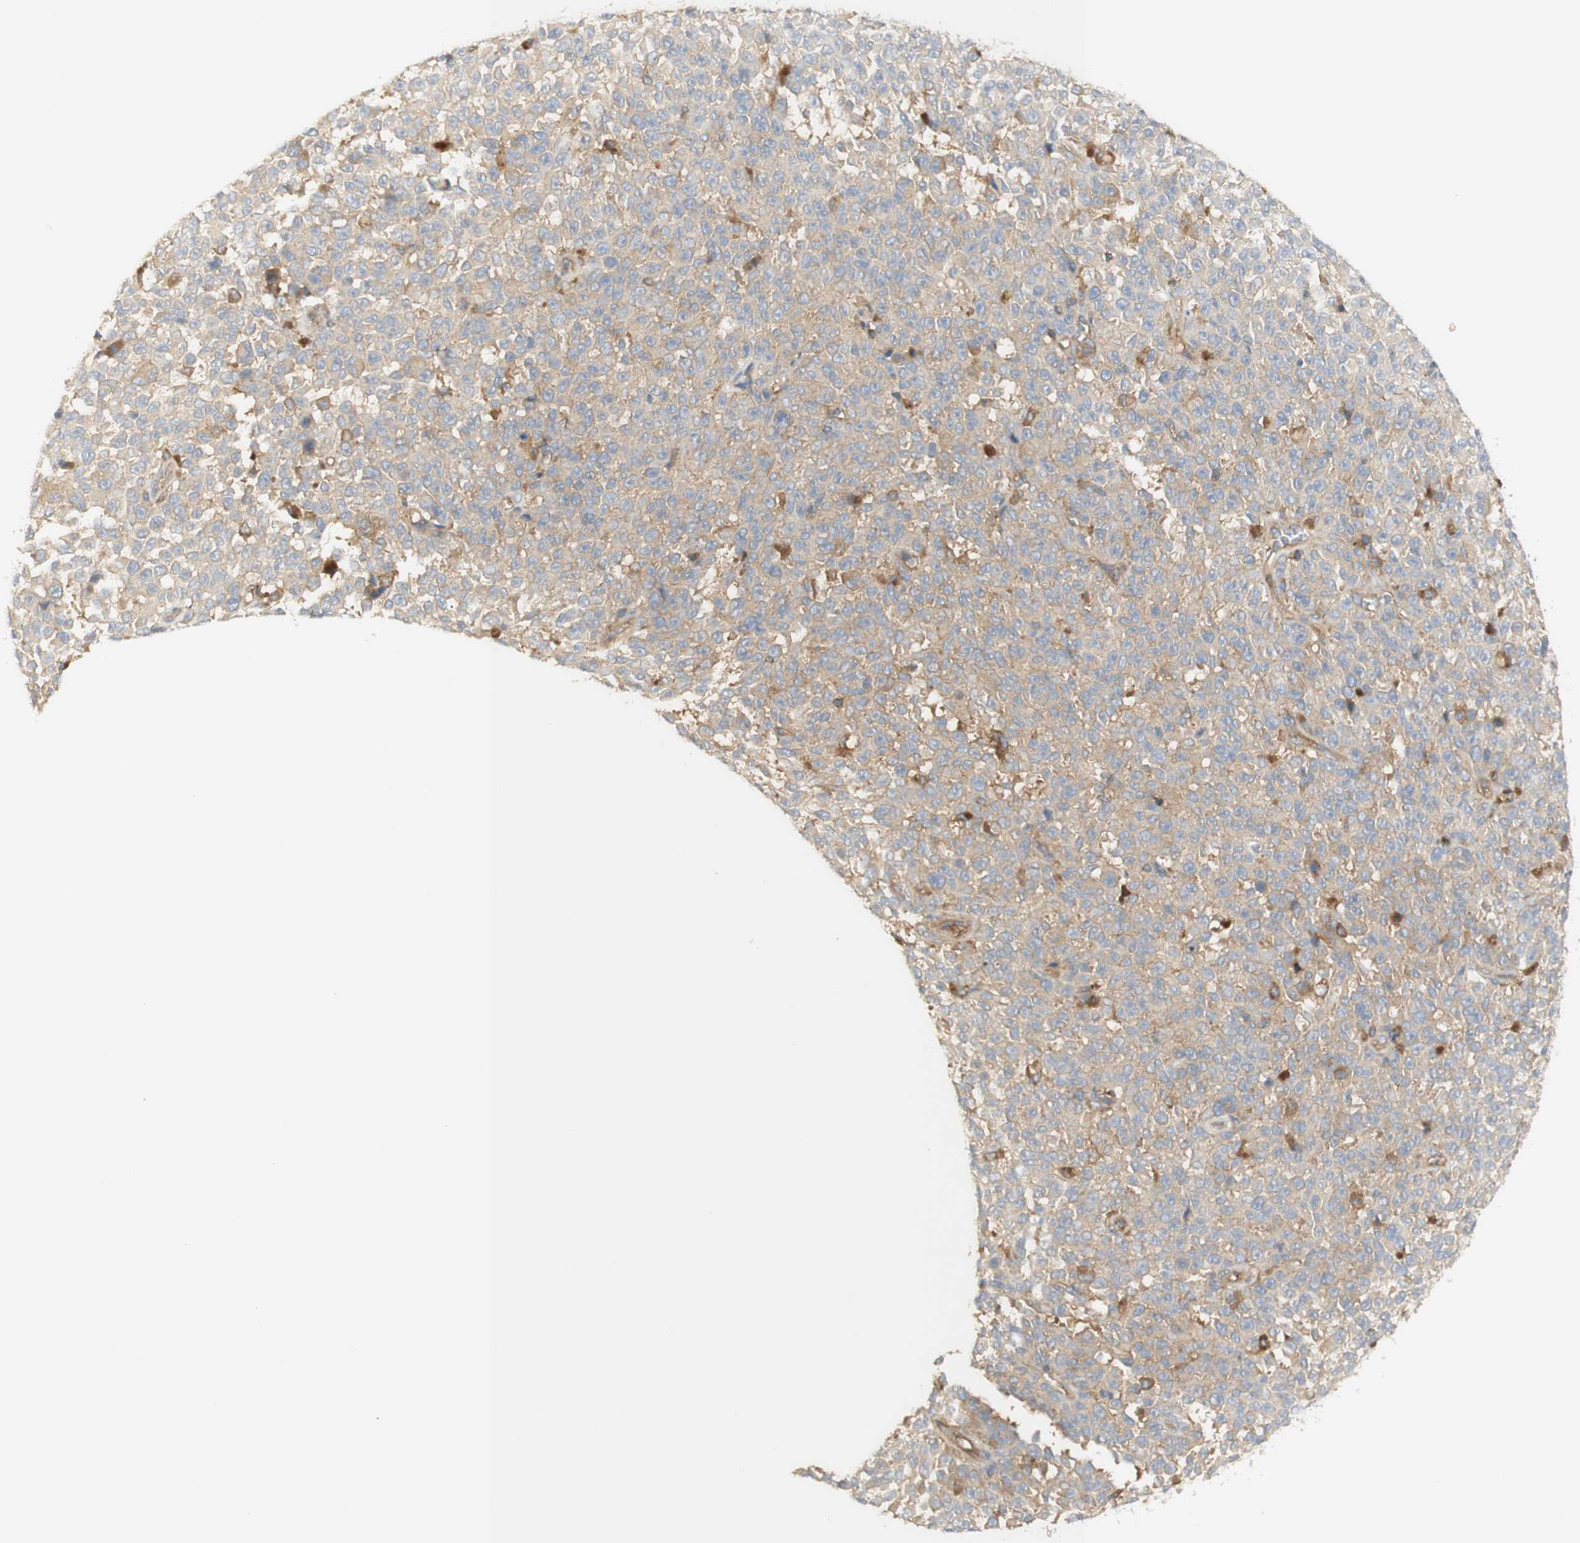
{"staining": {"intensity": "weak", "quantity": ">75%", "location": "cytoplasmic/membranous"}, "tissue": "melanoma", "cell_type": "Tumor cells", "image_type": "cancer", "snomed": [{"axis": "morphology", "description": "Malignant melanoma, NOS"}, {"axis": "topography", "description": "Skin"}], "caption": "Malignant melanoma stained for a protein shows weak cytoplasmic/membranous positivity in tumor cells.", "gene": "IKBKG", "patient": {"sex": "female", "age": 82}}